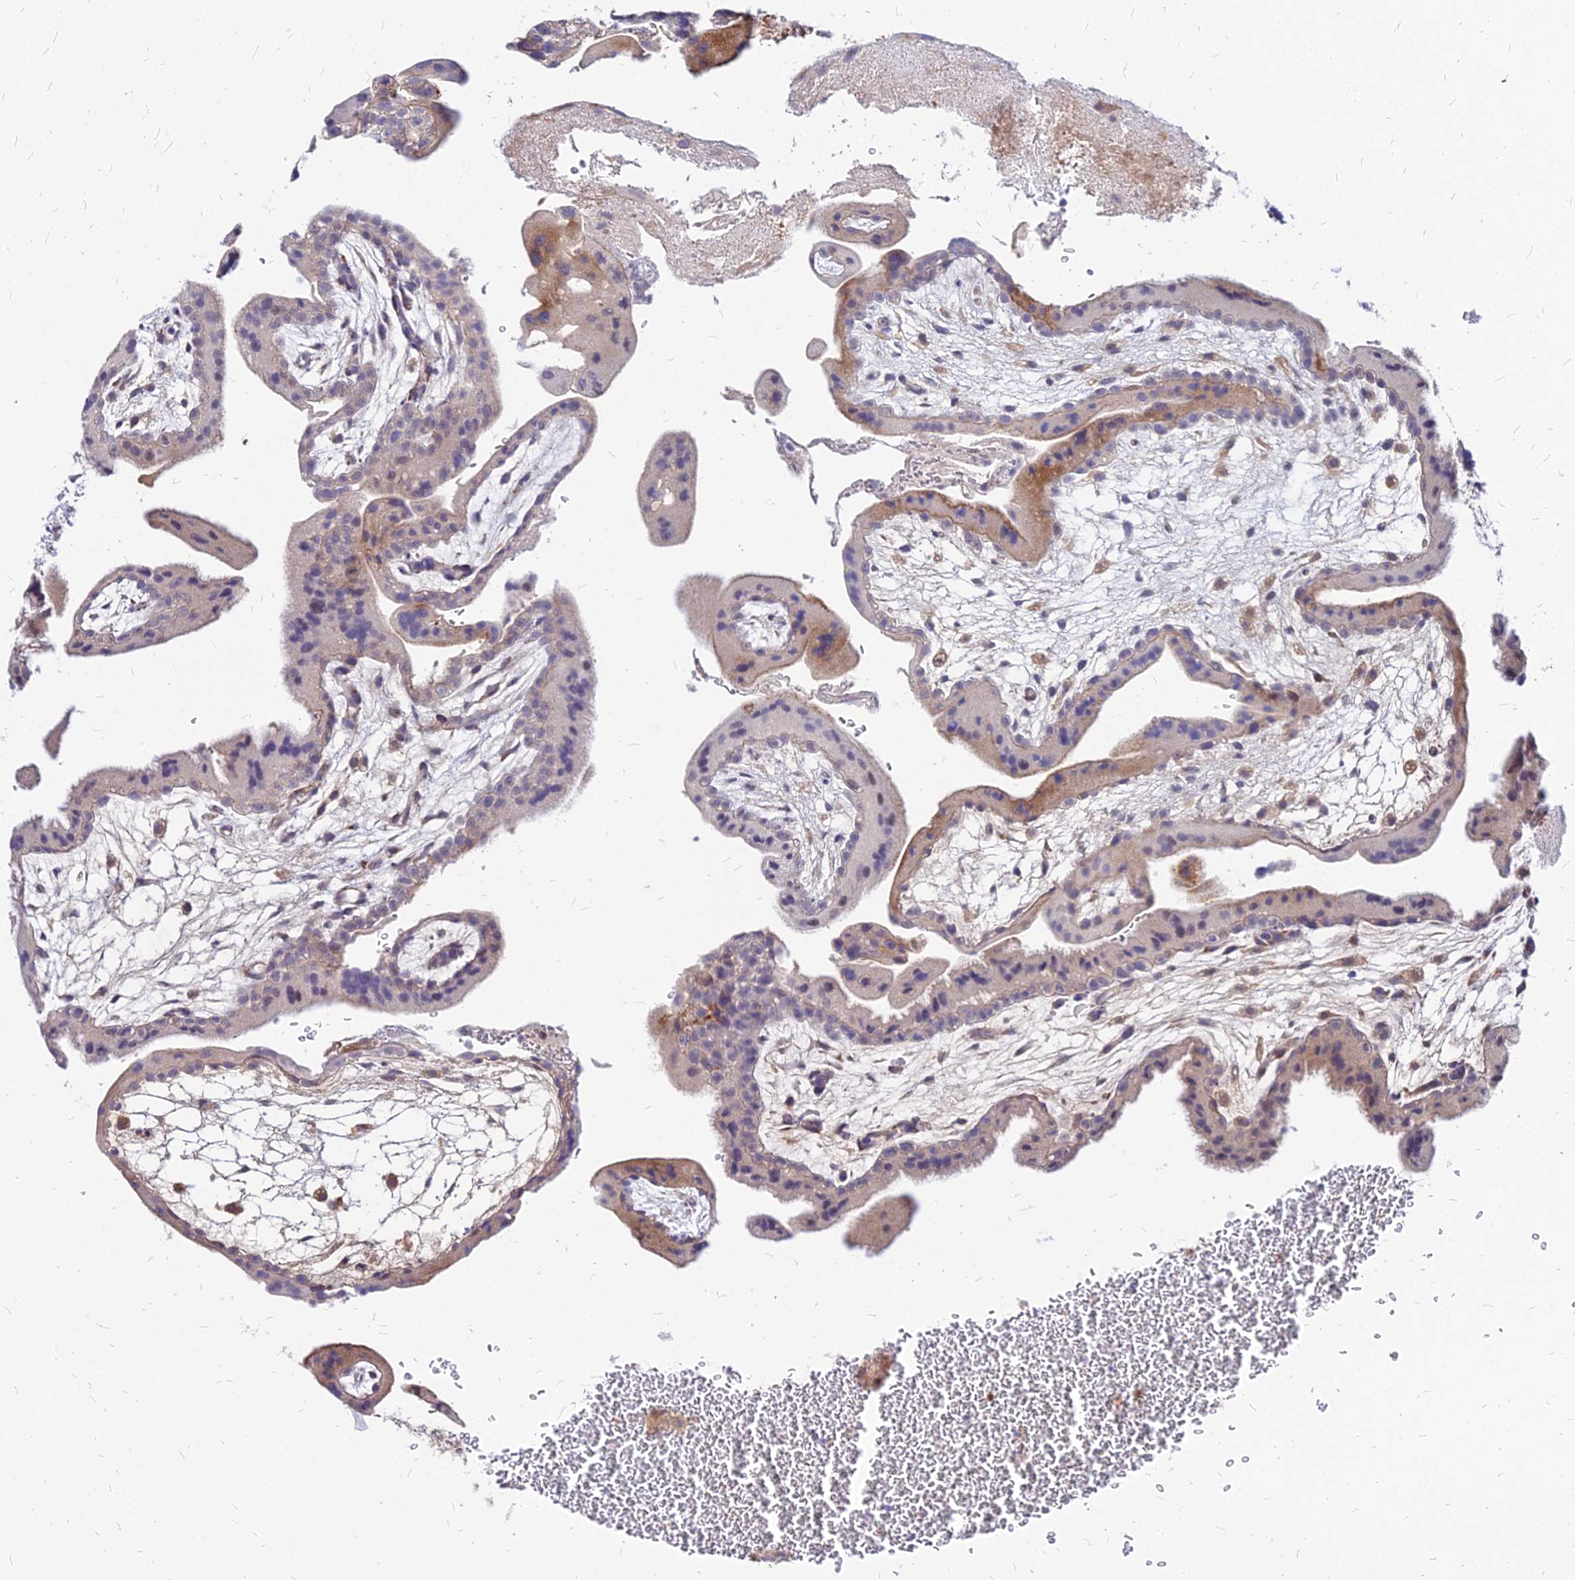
{"staining": {"intensity": "weak", "quantity": ">75%", "location": "cytoplasmic/membranous"}, "tissue": "placenta", "cell_type": "Decidual cells", "image_type": "normal", "snomed": [{"axis": "morphology", "description": "Normal tissue, NOS"}, {"axis": "topography", "description": "Placenta"}], "caption": "Protein staining by IHC reveals weak cytoplasmic/membranous expression in approximately >75% of decidual cells in normal placenta. The protein of interest is shown in brown color, while the nuclei are stained blue.", "gene": "ACSM6", "patient": {"sex": "female", "age": 35}}